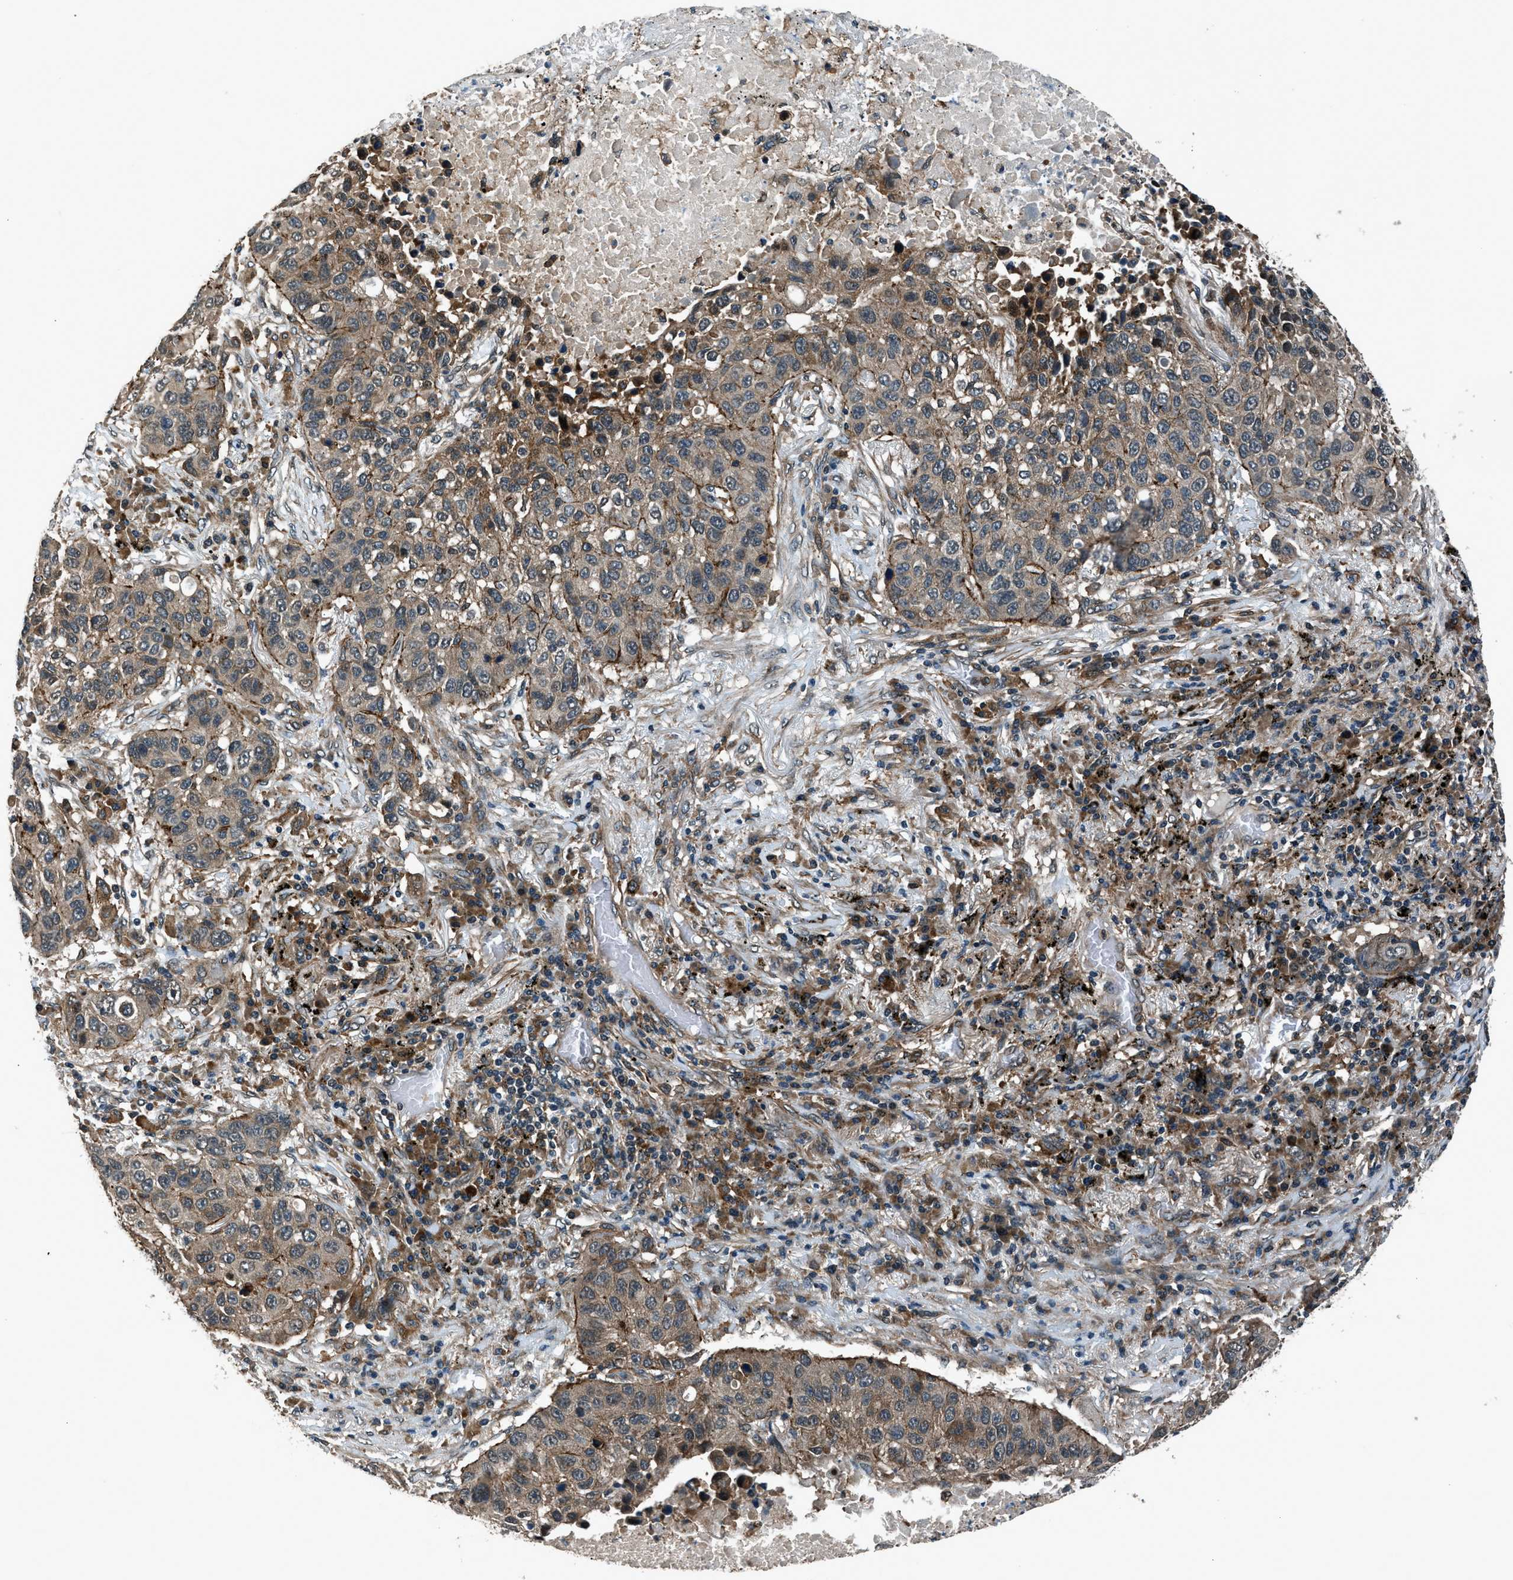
{"staining": {"intensity": "moderate", "quantity": ">75%", "location": "cytoplasmic/membranous"}, "tissue": "lung cancer", "cell_type": "Tumor cells", "image_type": "cancer", "snomed": [{"axis": "morphology", "description": "Squamous cell carcinoma, NOS"}, {"axis": "topography", "description": "Lung"}], "caption": "Lung cancer tissue demonstrates moderate cytoplasmic/membranous expression in approximately >75% of tumor cells", "gene": "ARHGEF11", "patient": {"sex": "male", "age": 57}}